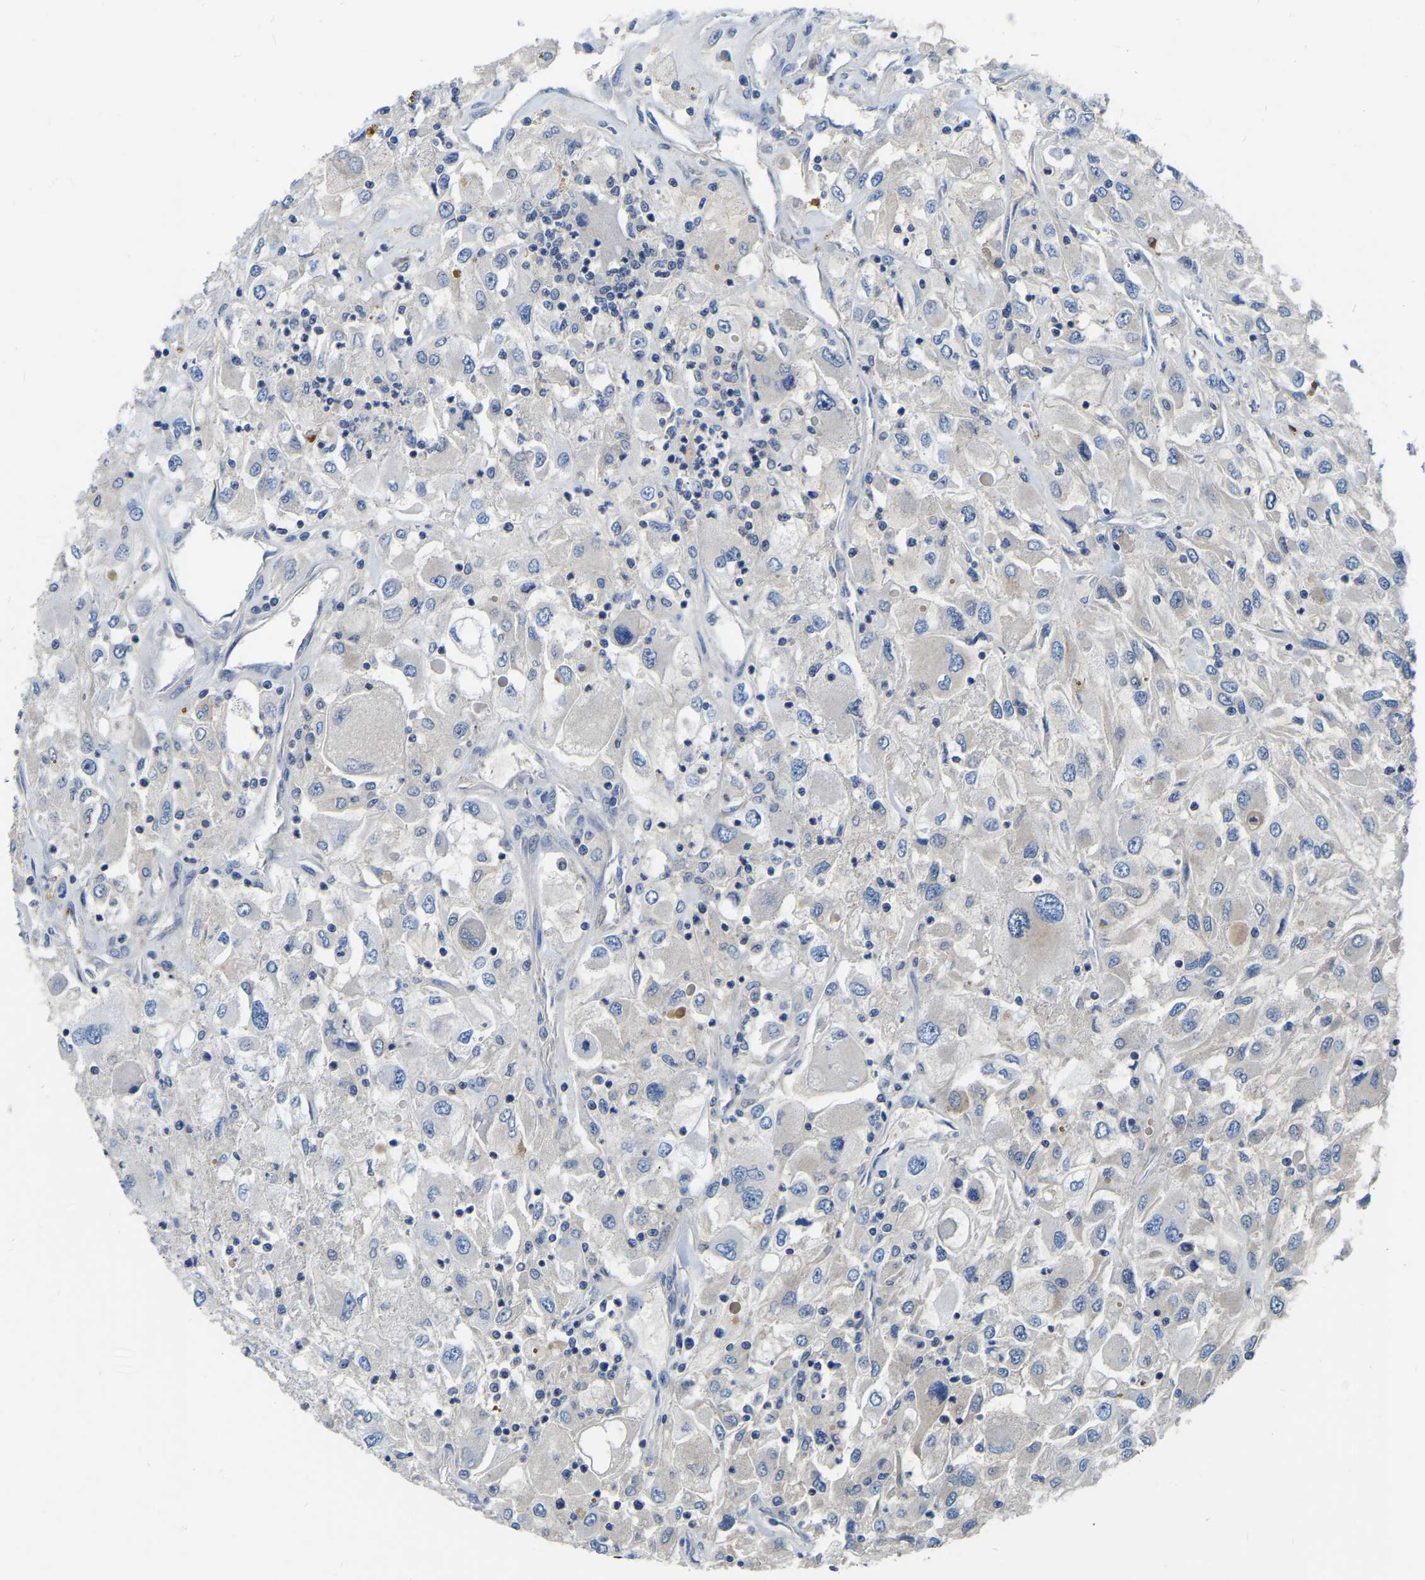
{"staining": {"intensity": "negative", "quantity": "none", "location": "none"}, "tissue": "renal cancer", "cell_type": "Tumor cells", "image_type": "cancer", "snomed": [{"axis": "morphology", "description": "Adenocarcinoma, NOS"}, {"axis": "topography", "description": "Kidney"}], "caption": "This micrograph is of renal adenocarcinoma stained with IHC to label a protein in brown with the nuclei are counter-stained blue. There is no expression in tumor cells.", "gene": "RAB27B", "patient": {"sex": "female", "age": 52}}